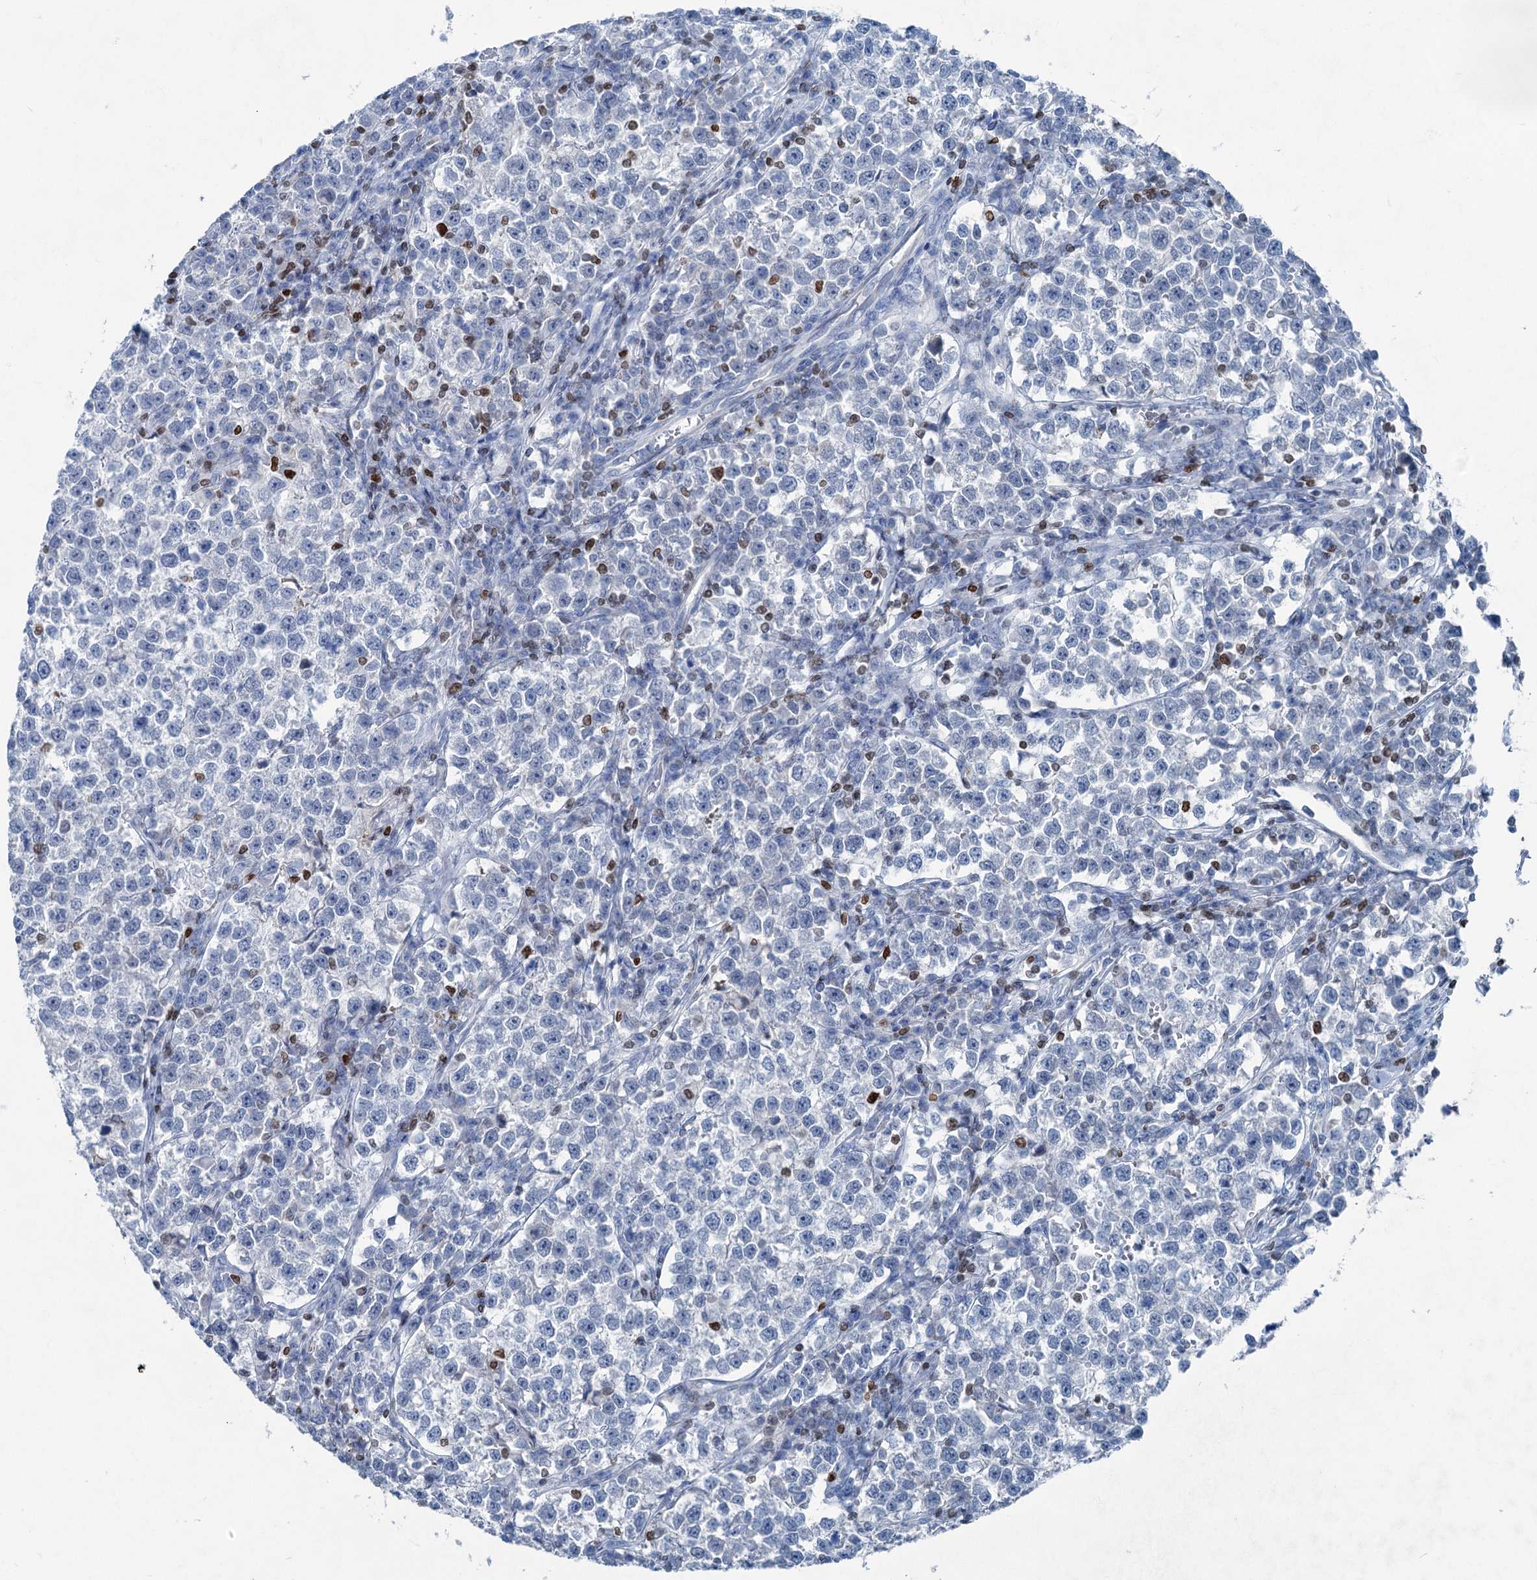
{"staining": {"intensity": "negative", "quantity": "none", "location": "none"}, "tissue": "testis cancer", "cell_type": "Tumor cells", "image_type": "cancer", "snomed": [{"axis": "morphology", "description": "Normal tissue, NOS"}, {"axis": "morphology", "description": "Seminoma, NOS"}, {"axis": "topography", "description": "Testis"}], "caption": "Tumor cells show no significant positivity in testis cancer. (DAB (3,3'-diaminobenzidine) immunohistochemistry visualized using brightfield microscopy, high magnification).", "gene": "ELP4", "patient": {"sex": "male", "age": 43}}